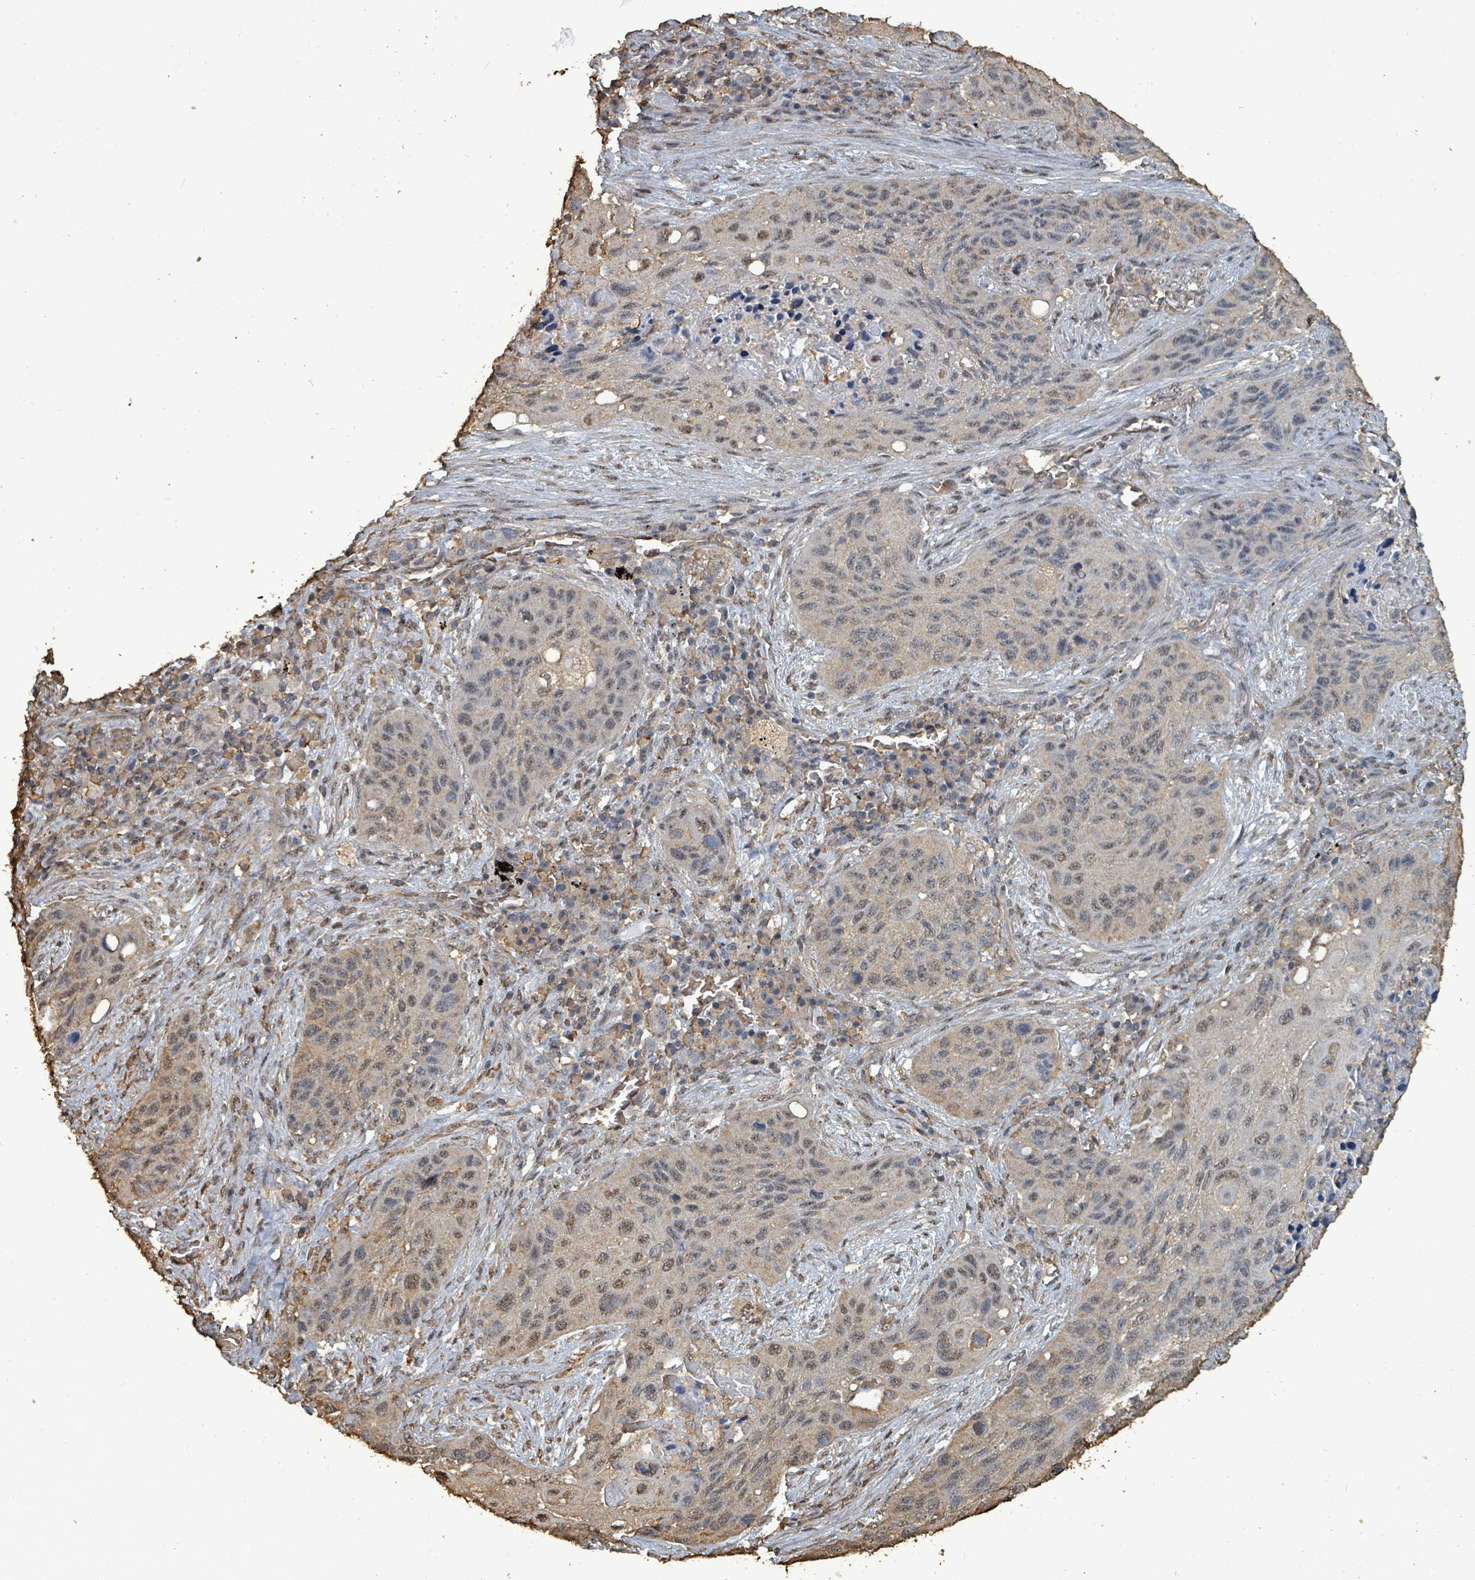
{"staining": {"intensity": "weak", "quantity": "25%-75%", "location": "nuclear"}, "tissue": "lung cancer", "cell_type": "Tumor cells", "image_type": "cancer", "snomed": [{"axis": "morphology", "description": "Squamous cell carcinoma, NOS"}, {"axis": "topography", "description": "Lung"}], "caption": "IHC micrograph of neoplastic tissue: human lung cancer stained using immunohistochemistry shows low levels of weak protein expression localized specifically in the nuclear of tumor cells, appearing as a nuclear brown color.", "gene": "C6orf52", "patient": {"sex": "female", "age": 63}}